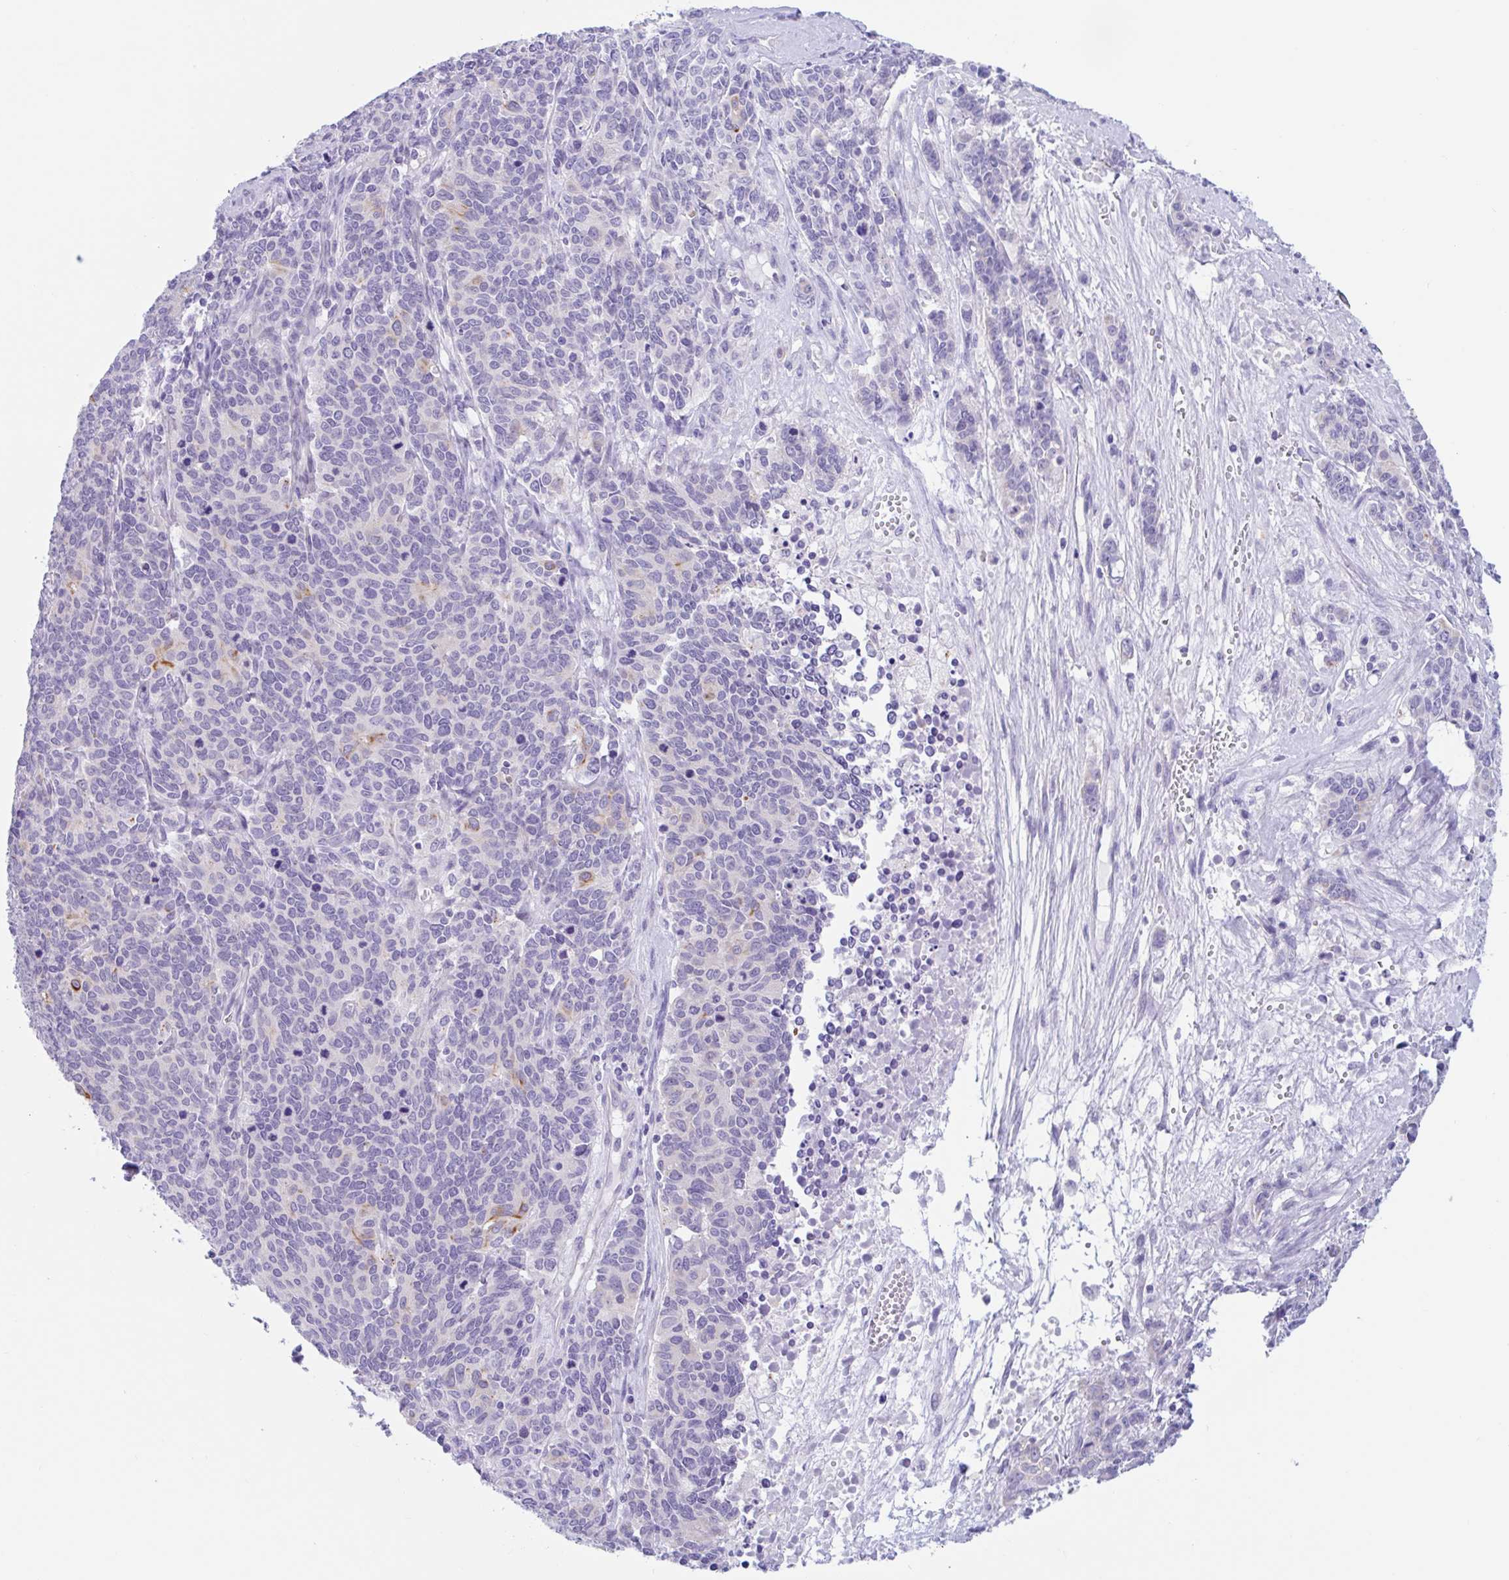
{"staining": {"intensity": "negative", "quantity": "none", "location": "none"}, "tissue": "cervical cancer", "cell_type": "Tumor cells", "image_type": "cancer", "snomed": [{"axis": "morphology", "description": "Squamous cell carcinoma, NOS"}, {"axis": "topography", "description": "Cervix"}], "caption": "Photomicrograph shows no significant protein positivity in tumor cells of squamous cell carcinoma (cervical). (DAB immunohistochemistry (IHC), high magnification).", "gene": "OR6N2", "patient": {"sex": "female", "age": 60}}